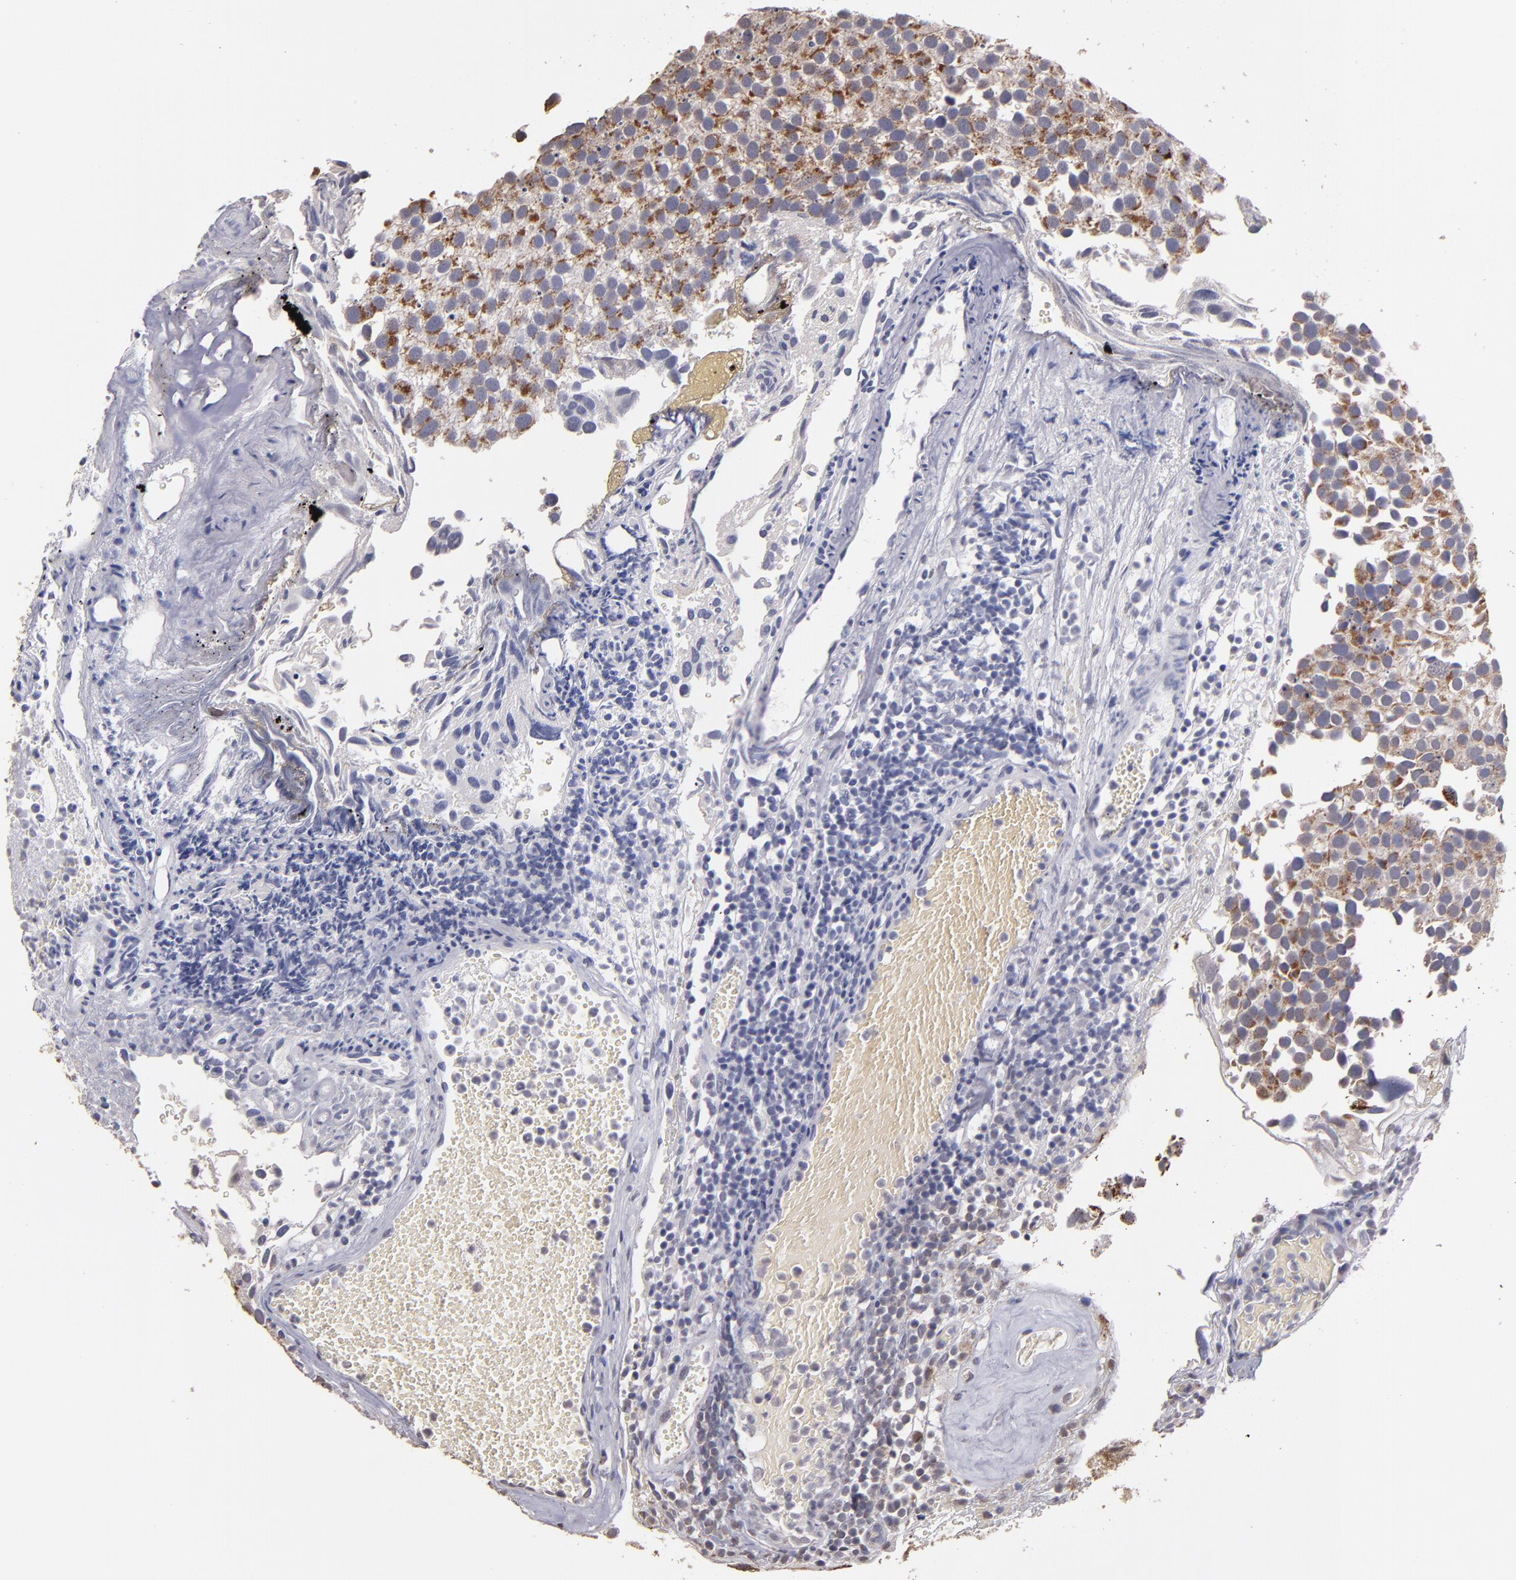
{"staining": {"intensity": "moderate", "quantity": ">75%", "location": "cytoplasmic/membranous"}, "tissue": "urothelial cancer", "cell_type": "Tumor cells", "image_type": "cancer", "snomed": [{"axis": "morphology", "description": "Urothelial carcinoma, High grade"}, {"axis": "topography", "description": "Urinary bladder"}], "caption": "Brown immunohistochemical staining in human high-grade urothelial carcinoma reveals moderate cytoplasmic/membranous positivity in approximately >75% of tumor cells.", "gene": "CLTA", "patient": {"sex": "male", "age": 72}}